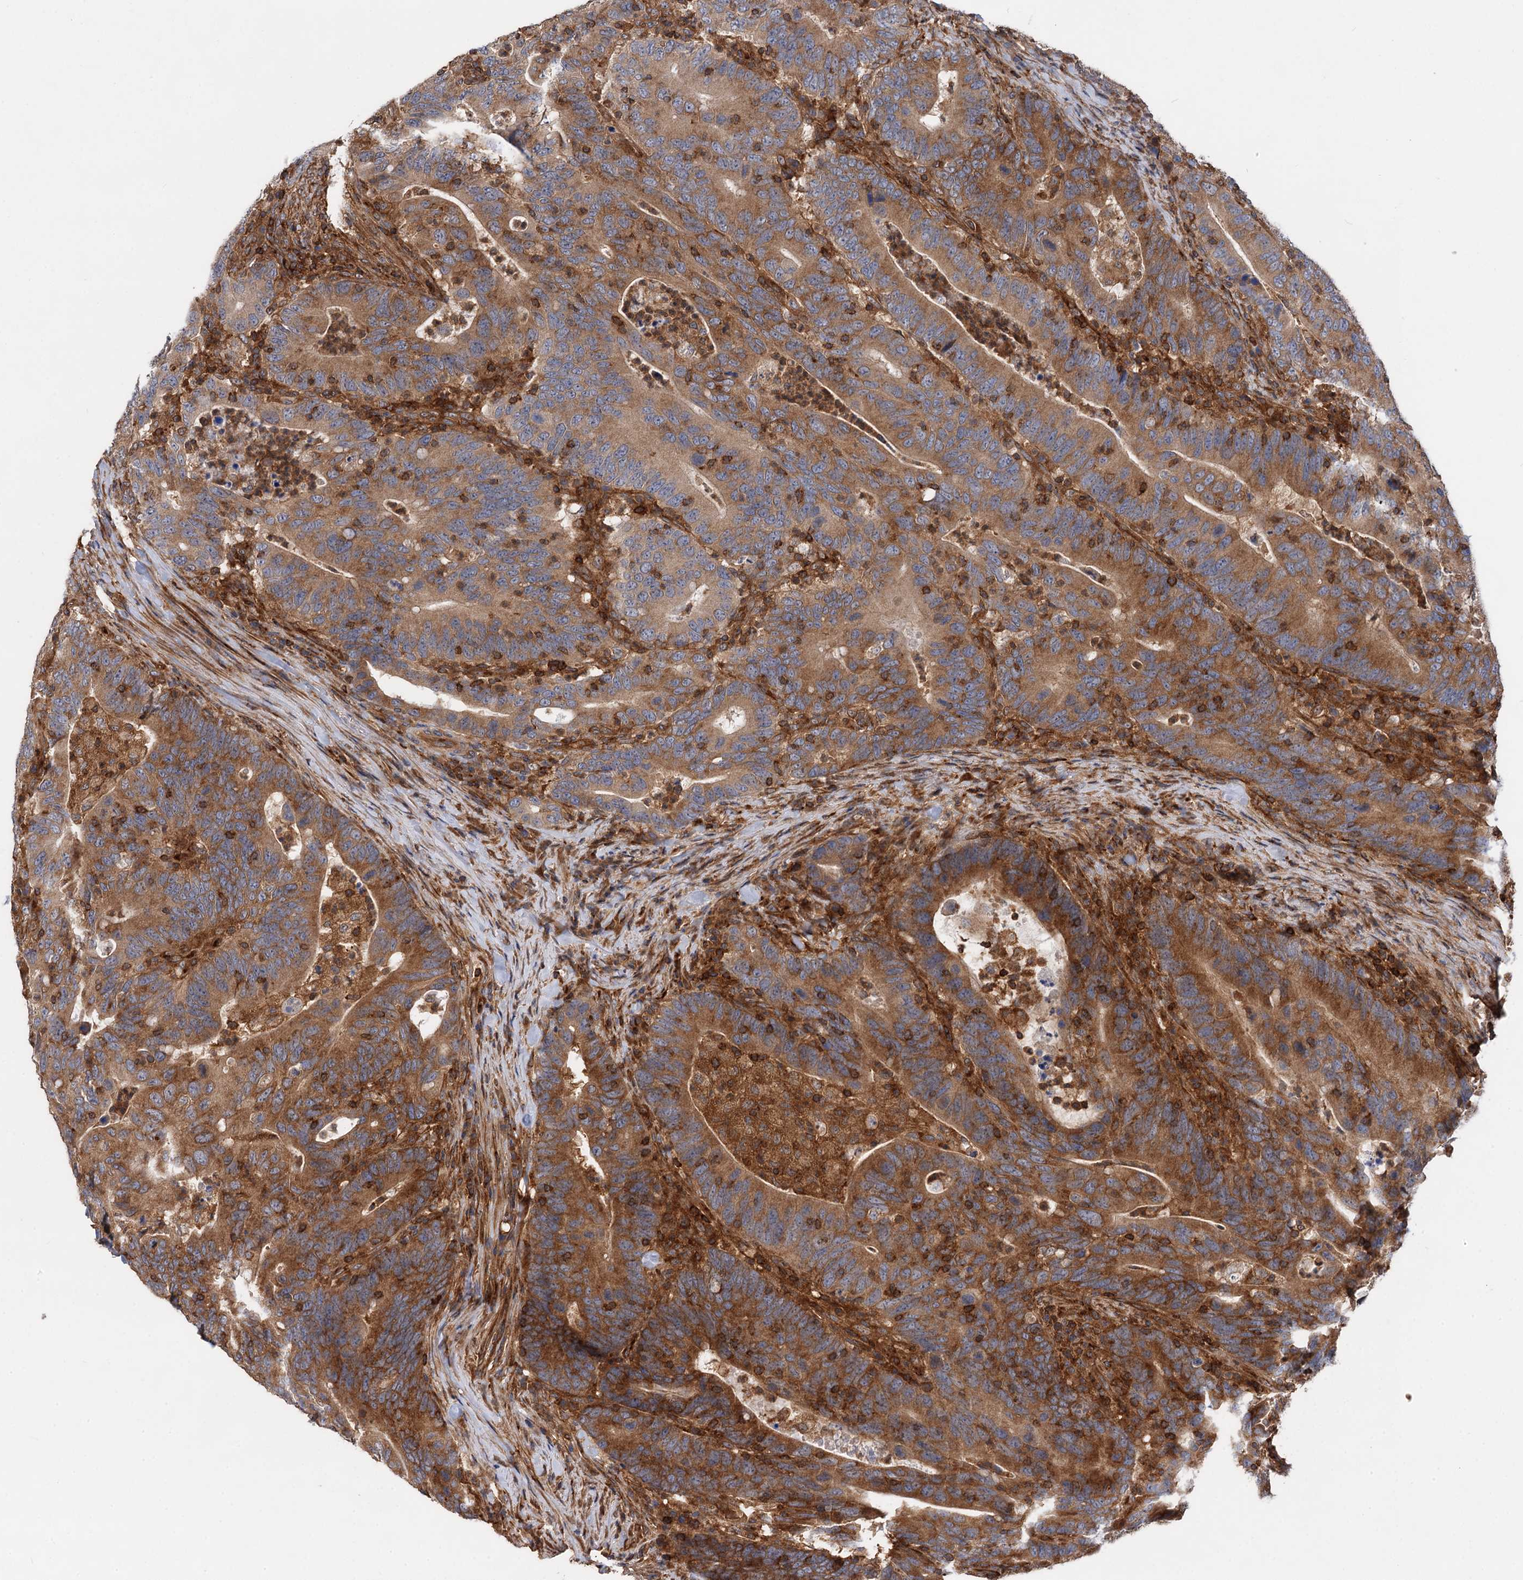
{"staining": {"intensity": "moderate", "quantity": ">75%", "location": "cytoplasmic/membranous"}, "tissue": "colorectal cancer", "cell_type": "Tumor cells", "image_type": "cancer", "snomed": [{"axis": "morphology", "description": "Adenocarcinoma, NOS"}, {"axis": "topography", "description": "Colon"}], "caption": "Immunohistochemical staining of colorectal cancer (adenocarcinoma) shows moderate cytoplasmic/membranous protein staining in approximately >75% of tumor cells.", "gene": "PACS1", "patient": {"sex": "female", "age": 66}}